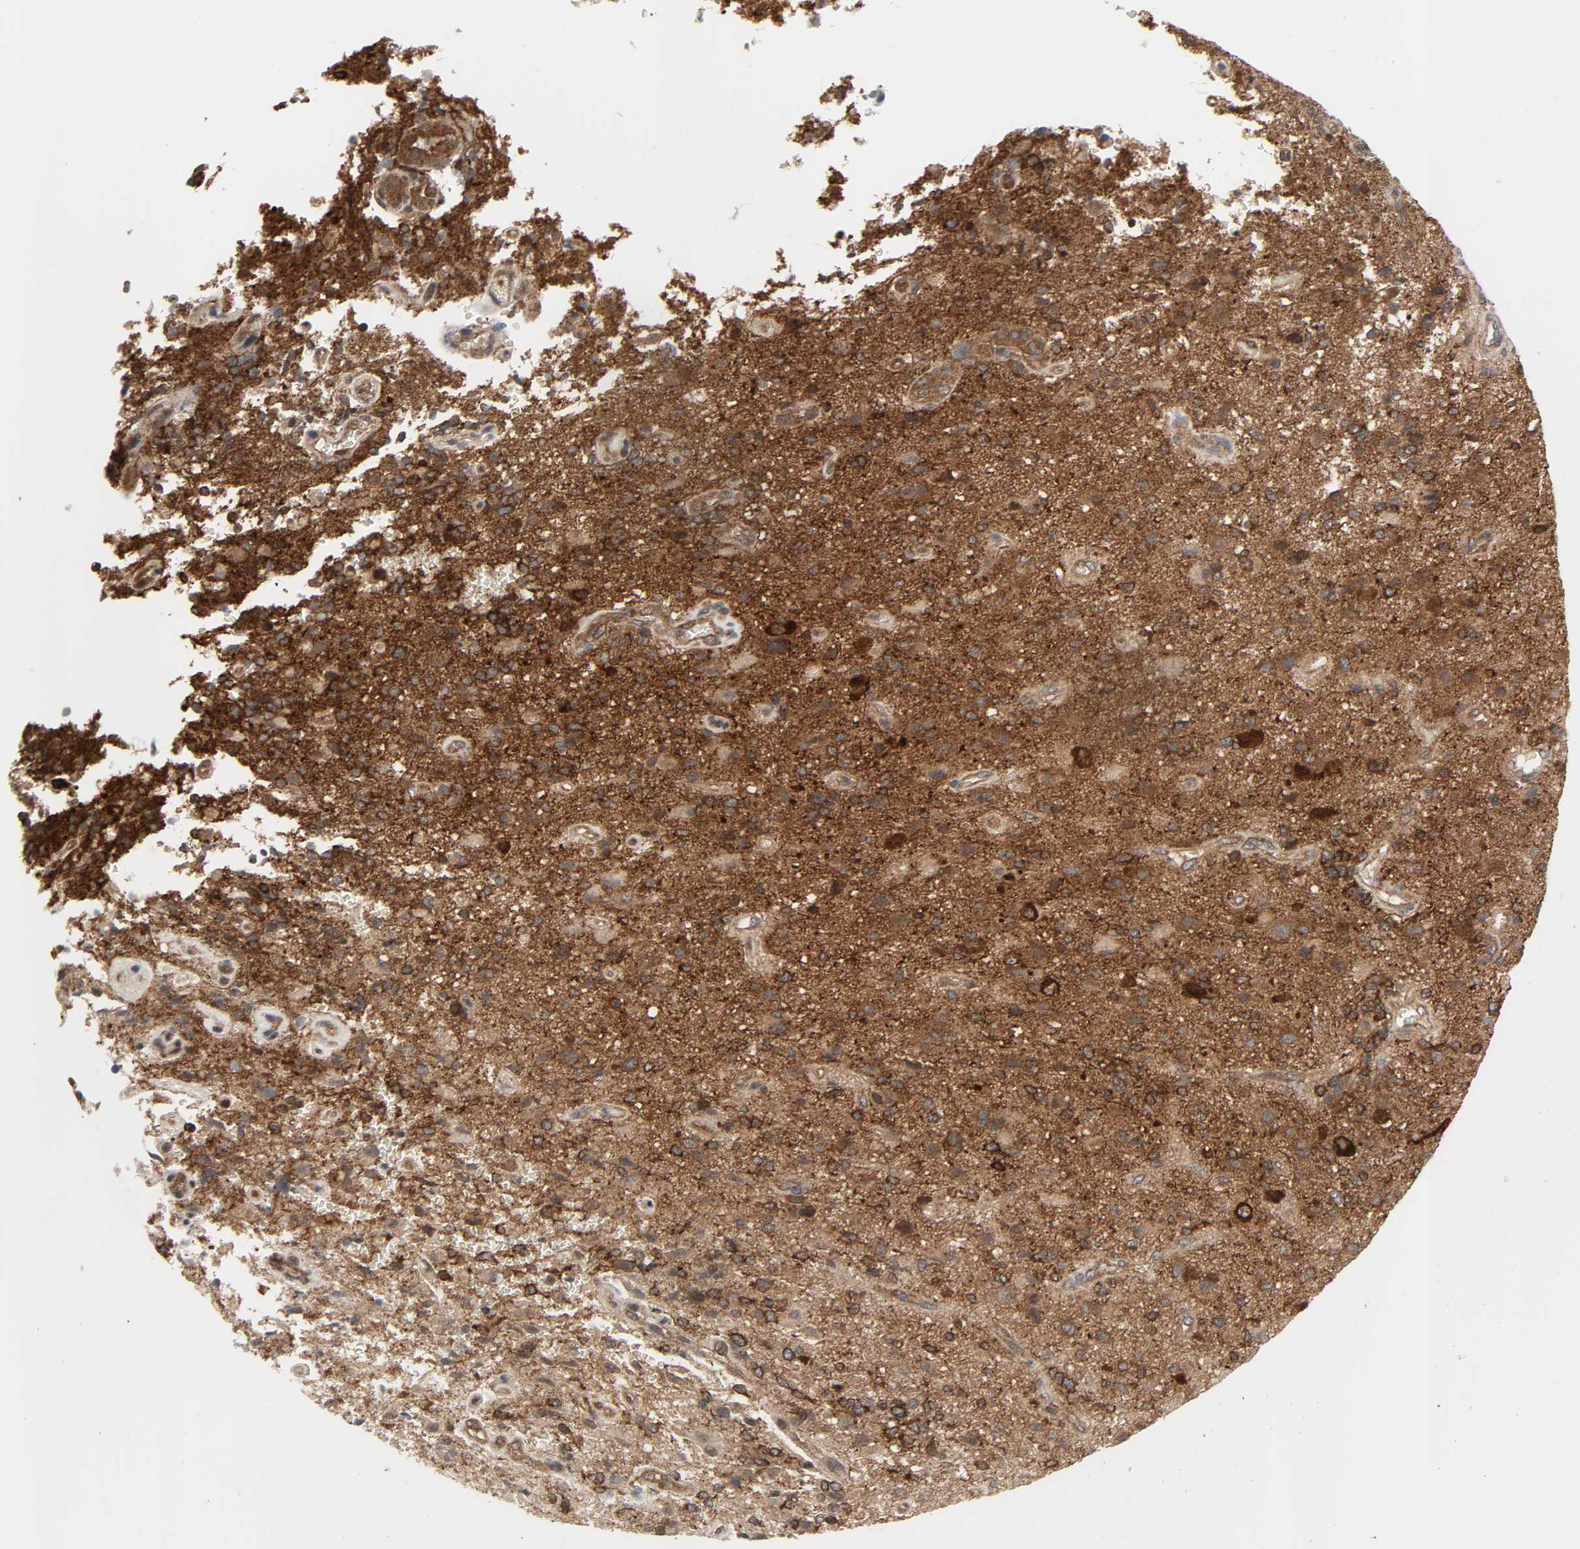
{"staining": {"intensity": "moderate", "quantity": "25%-75%", "location": "cytoplasmic/membranous"}, "tissue": "glioma", "cell_type": "Tumor cells", "image_type": "cancer", "snomed": [{"axis": "morphology", "description": "Normal tissue, NOS"}, {"axis": "morphology", "description": "Glioma, malignant, High grade"}, {"axis": "topography", "description": "Cerebral cortex"}], "caption": "This is an image of IHC staining of glioma, which shows moderate staining in the cytoplasmic/membranous of tumor cells.", "gene": "GSK3A", "patient": {"sex": "male", "age": 75}}